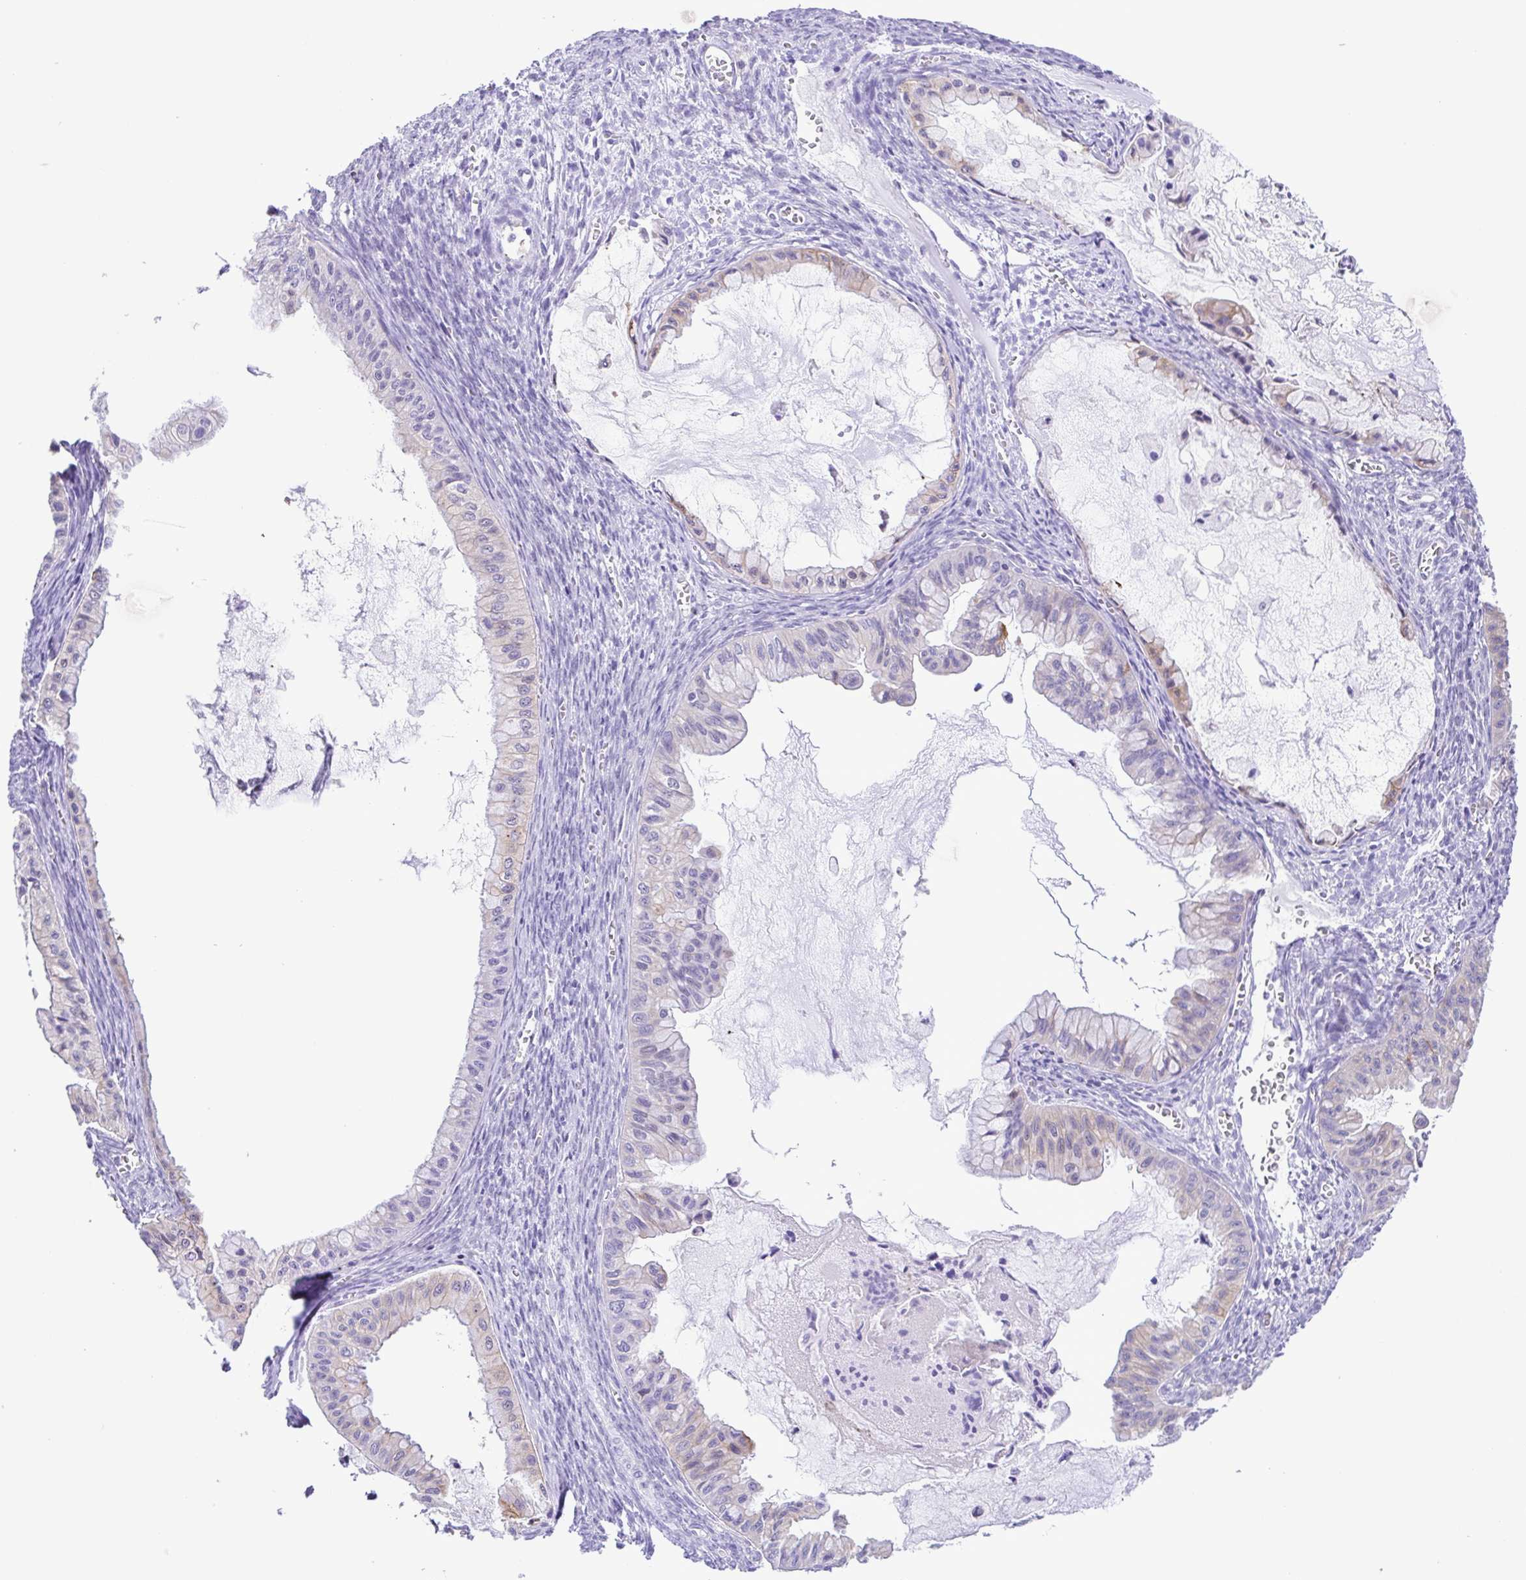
{"staining": {"intensity": "weak", "quantity": "<25%", "location": "cytoplasmic/membranous"}, "tissue": "ovarian cancer", "cell_type": "Tumor cells", "image_type": "cancer", "snomed": [{"axis": "morphology", "description": "Cystadenocarcinoma, mucinous, NOS"}, {"axis": "topography", "description": "Ovary"}], "caption": "IHC histopathology image of neoplastic tissue: human ovarian cancer (mucinous cystadenocarcinoma) stained with DAB (3,3'-diaminobenzidine) exhibits no significant protein expression in tumor cells.", "gene": "DCLK2", "patient": {"sex": "female", "age": 72}}